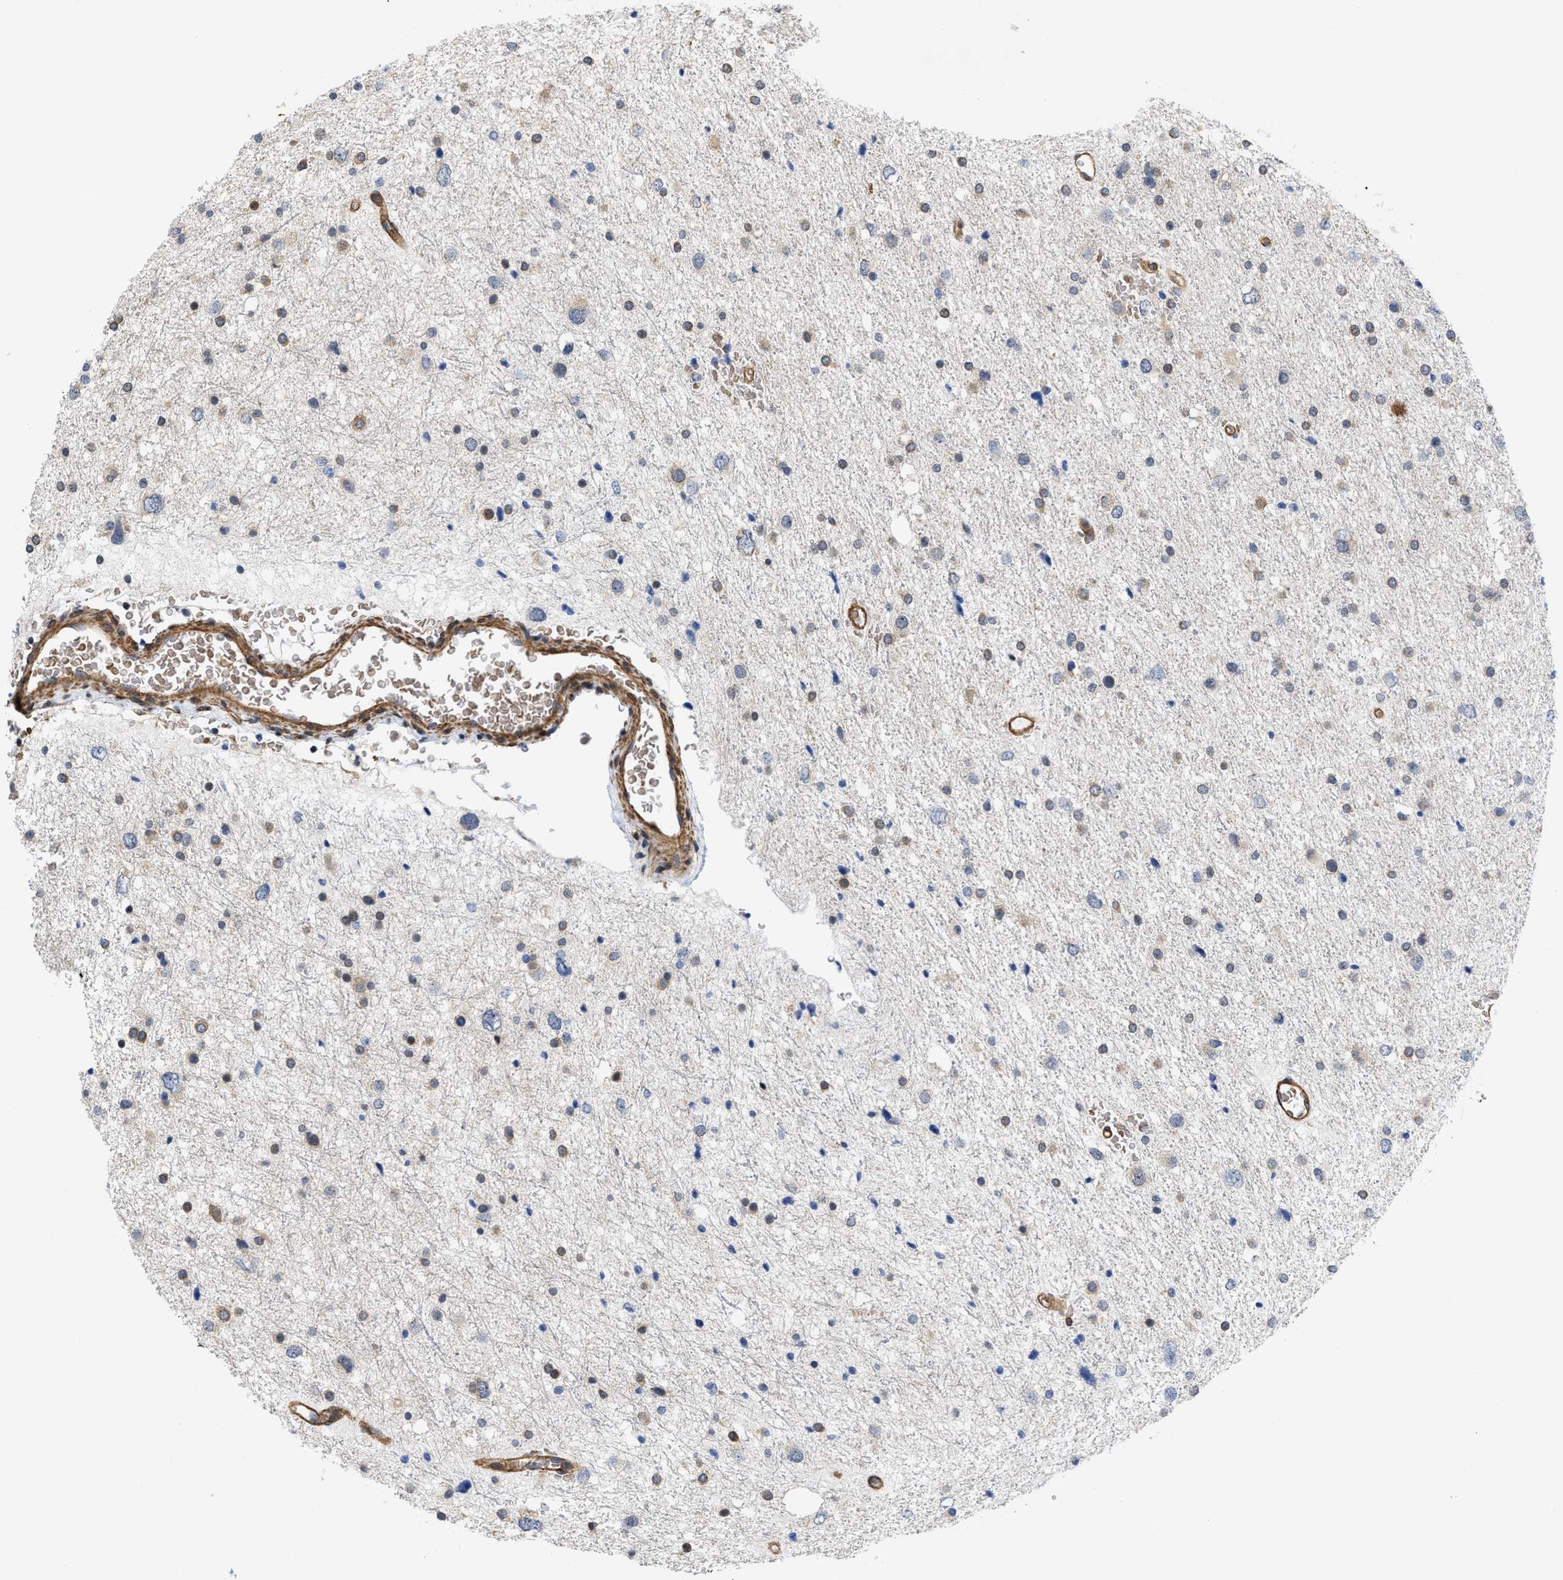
{"staining": {"intensity": "weak", "quantity": "25%-75%", "location": "cytoplasmic/membranous"}, "tissue": "glioma", "cell_type": "Tumor cells", "image_type": "cancer", "snomed": [{"axis": "morphology", "description": "Glioma, malignant, Low grade"}, {"axis": "topography", "description": "Brain"}], "caption": "The histopathology image reveals a brown stain indicating the presence of a protein in the cytoplasmic/membranous of tumor cells in low-grade glioma (malignant).", "gene": "GPRASP2", "patient": {"sex": "female", "age": 37}}